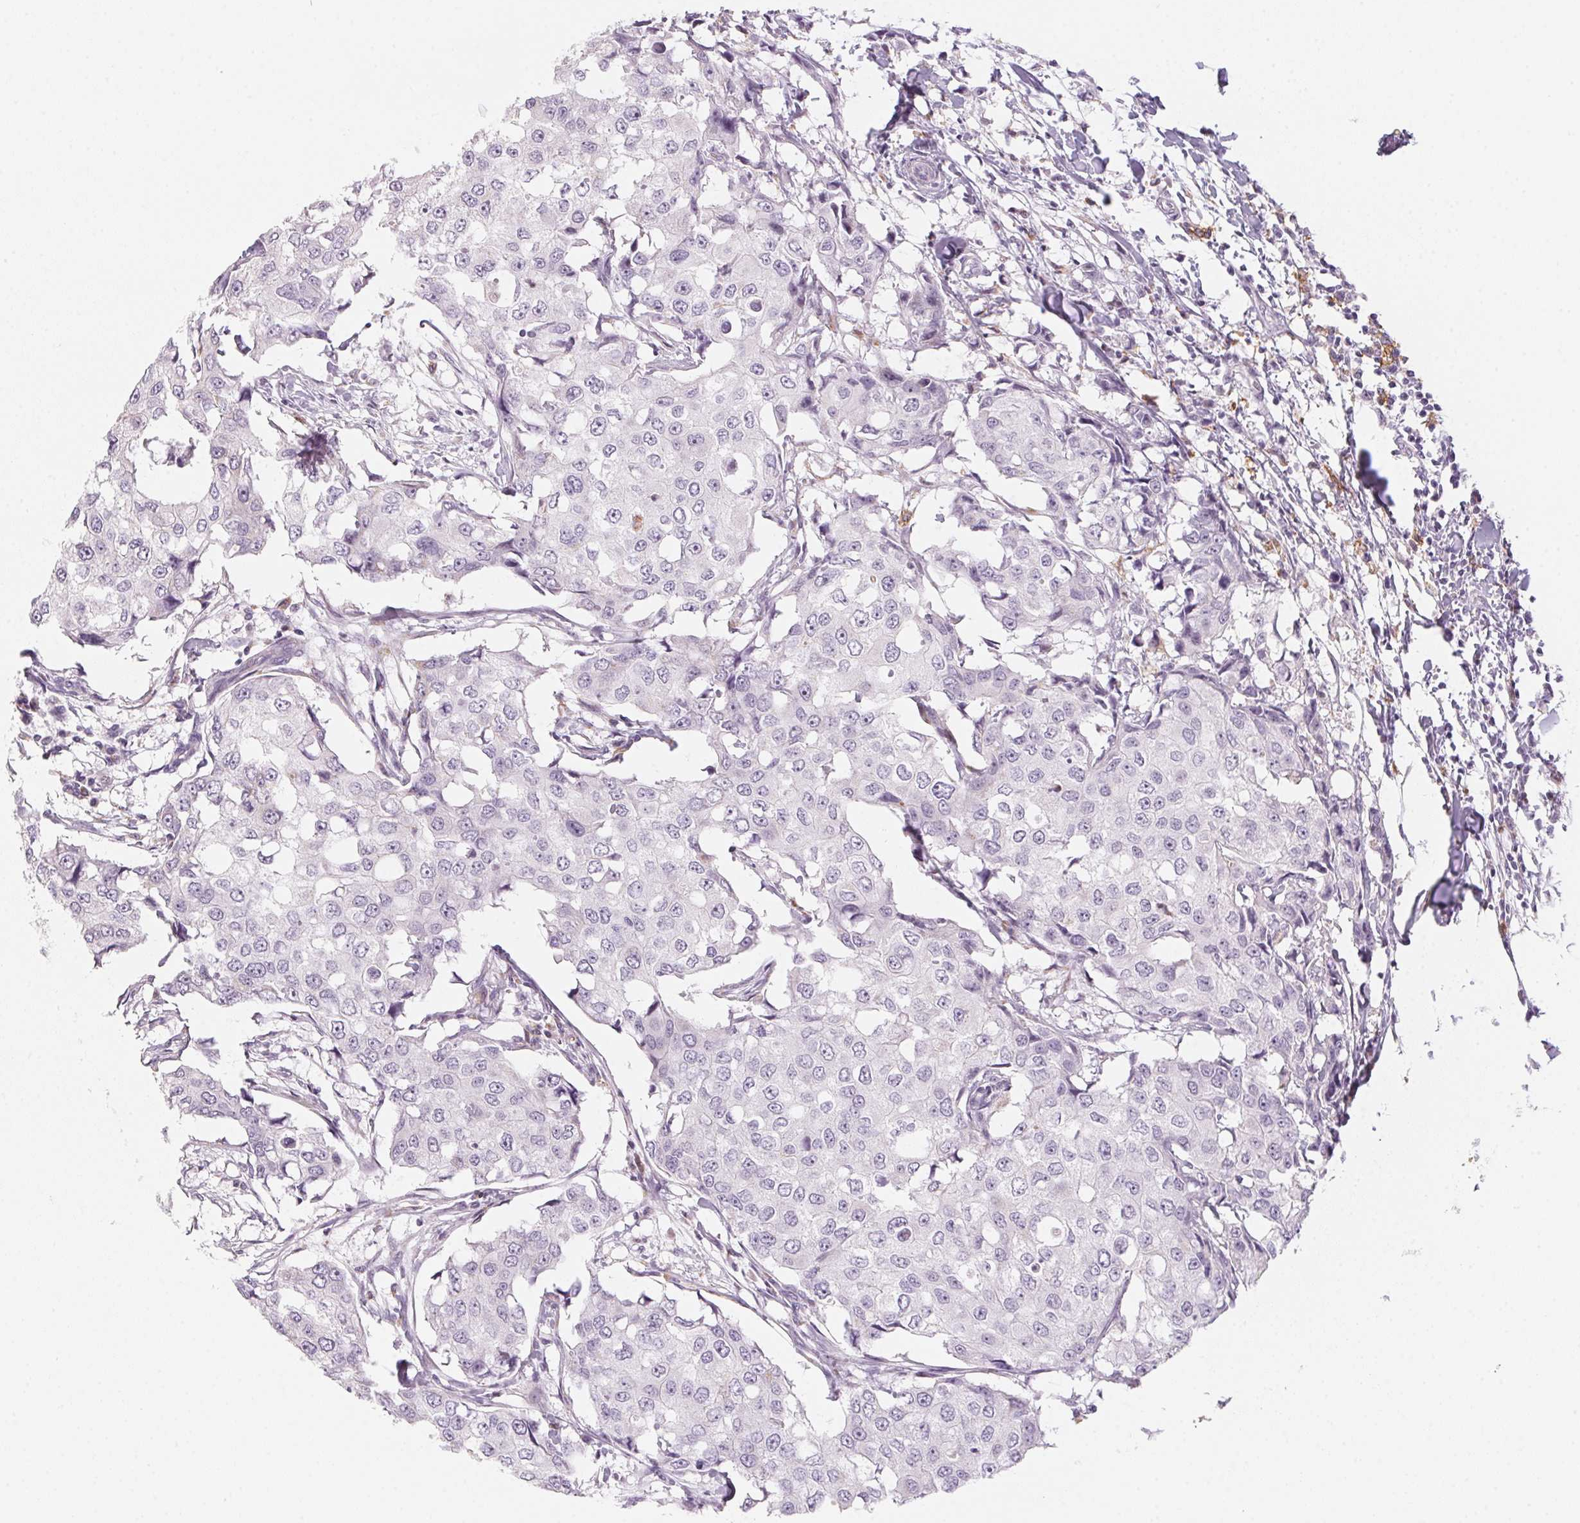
{"staining": {"intensity": "negative", "quantity": "none", "location": "none"}, "tissue": "breast cancer", "cell_type": "Tumor cells", "image_type": "cancer", "snomed": [{"axis": "morphology", "description": "Duct carcinoma"}, {"axis": "topography", "description": "Breast"}], "caption": "A high-resolution micrograph shows IHC staining of breast infiltrating ductal carcinoma, which displays no significant expression in tumor cells.", "gene": "PRPH", "patient": {"sex": "female", "age": 27}}